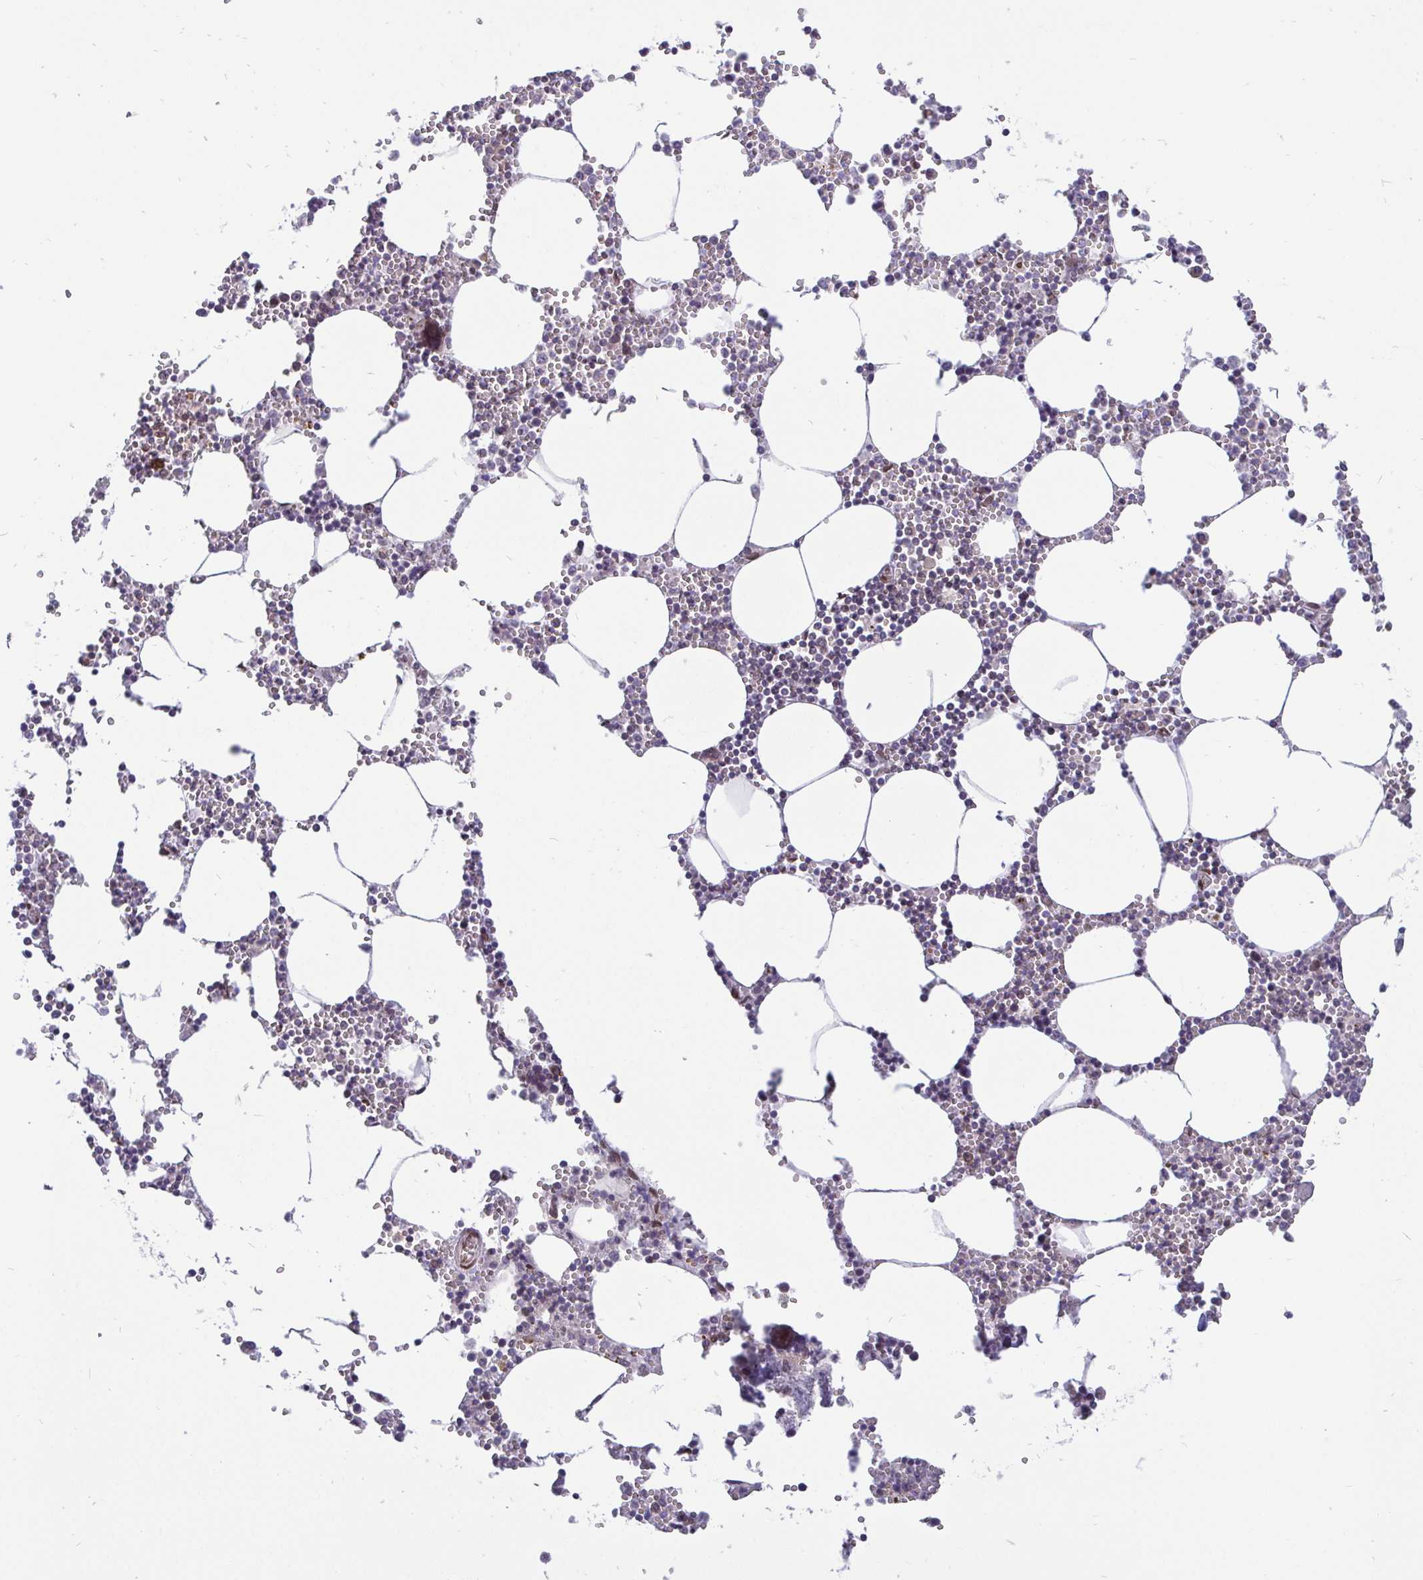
{"staining": {"intensity": "negative", "quantity": "none", "location": "none"}, "tissue": "bone marrow", "cell_type": "Hematopoietic cells", "image_type": "normal", "snomed": [{"axis": "morphology", "description": "Normal tissue, NOS"}, {"axis": "topography", "description": "Bone marrow"}], "caption": "This is an immunohistochemistry (IHC) photomicrograph of unremarkable bone marrow. There is no positivity in hematopoietic cells.", "gene": "EMD", "patient": {"sex": "male", "age": 54}}